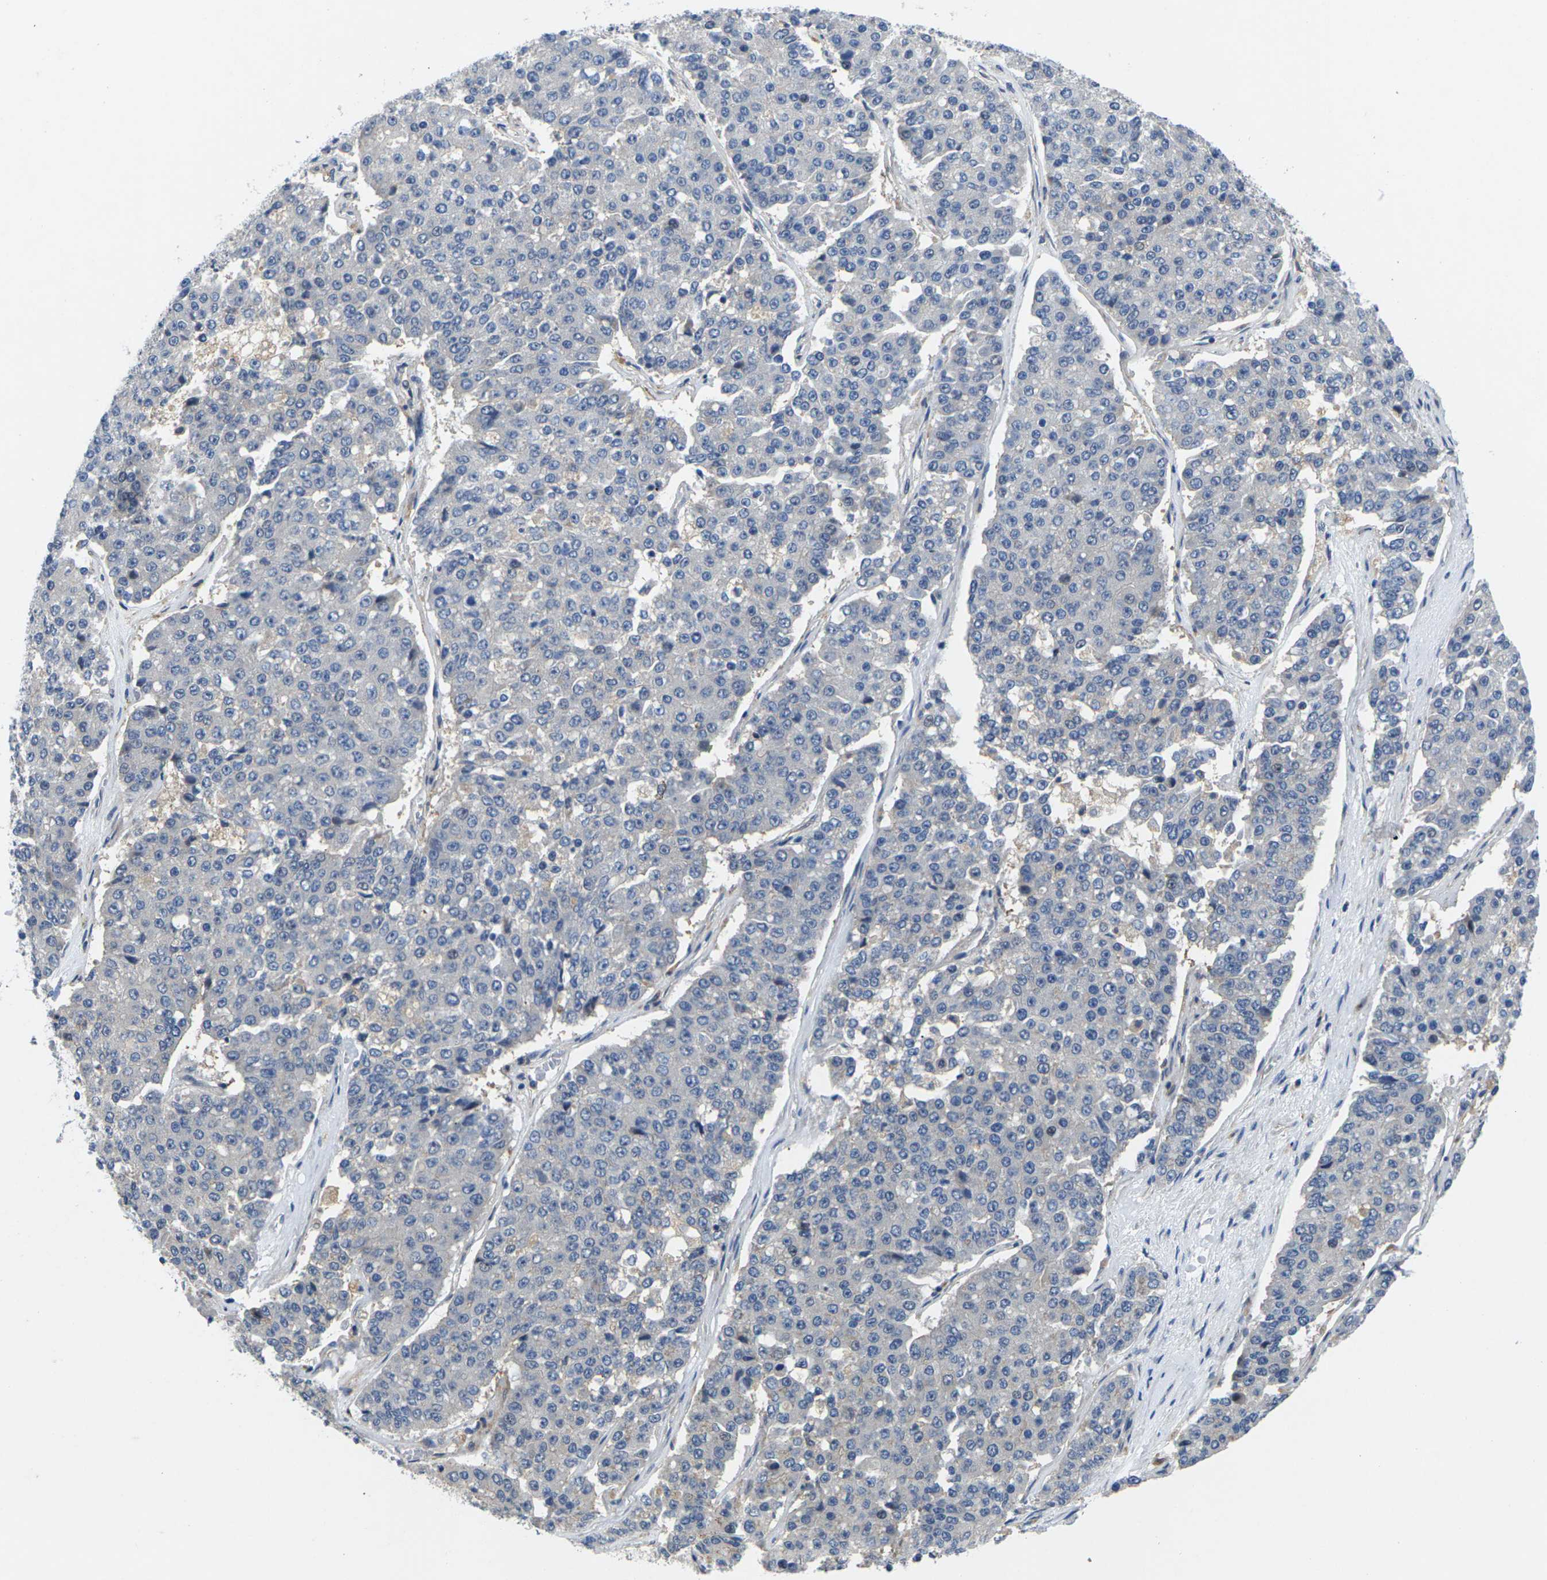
{"staining": {"intensity": "negative", "quantity": "none", "location": "none"}, "tissue": "pancreatic cancer", "cell_type": "Tumor cells", "image_type": "cancer", "snomed": [{"axis": "morphology", "description": "Adenocarcinoma, NOS"}, {"axis": "topography", "description": "Pancreas"}], "caption": "Human pancreatic cancer (adenocarcinoma) stained for a protein using IHC demonstrates no expression in tumor cells.", "gene": "SCNN1A", "patient": {"sex": "male", "age": 50}}